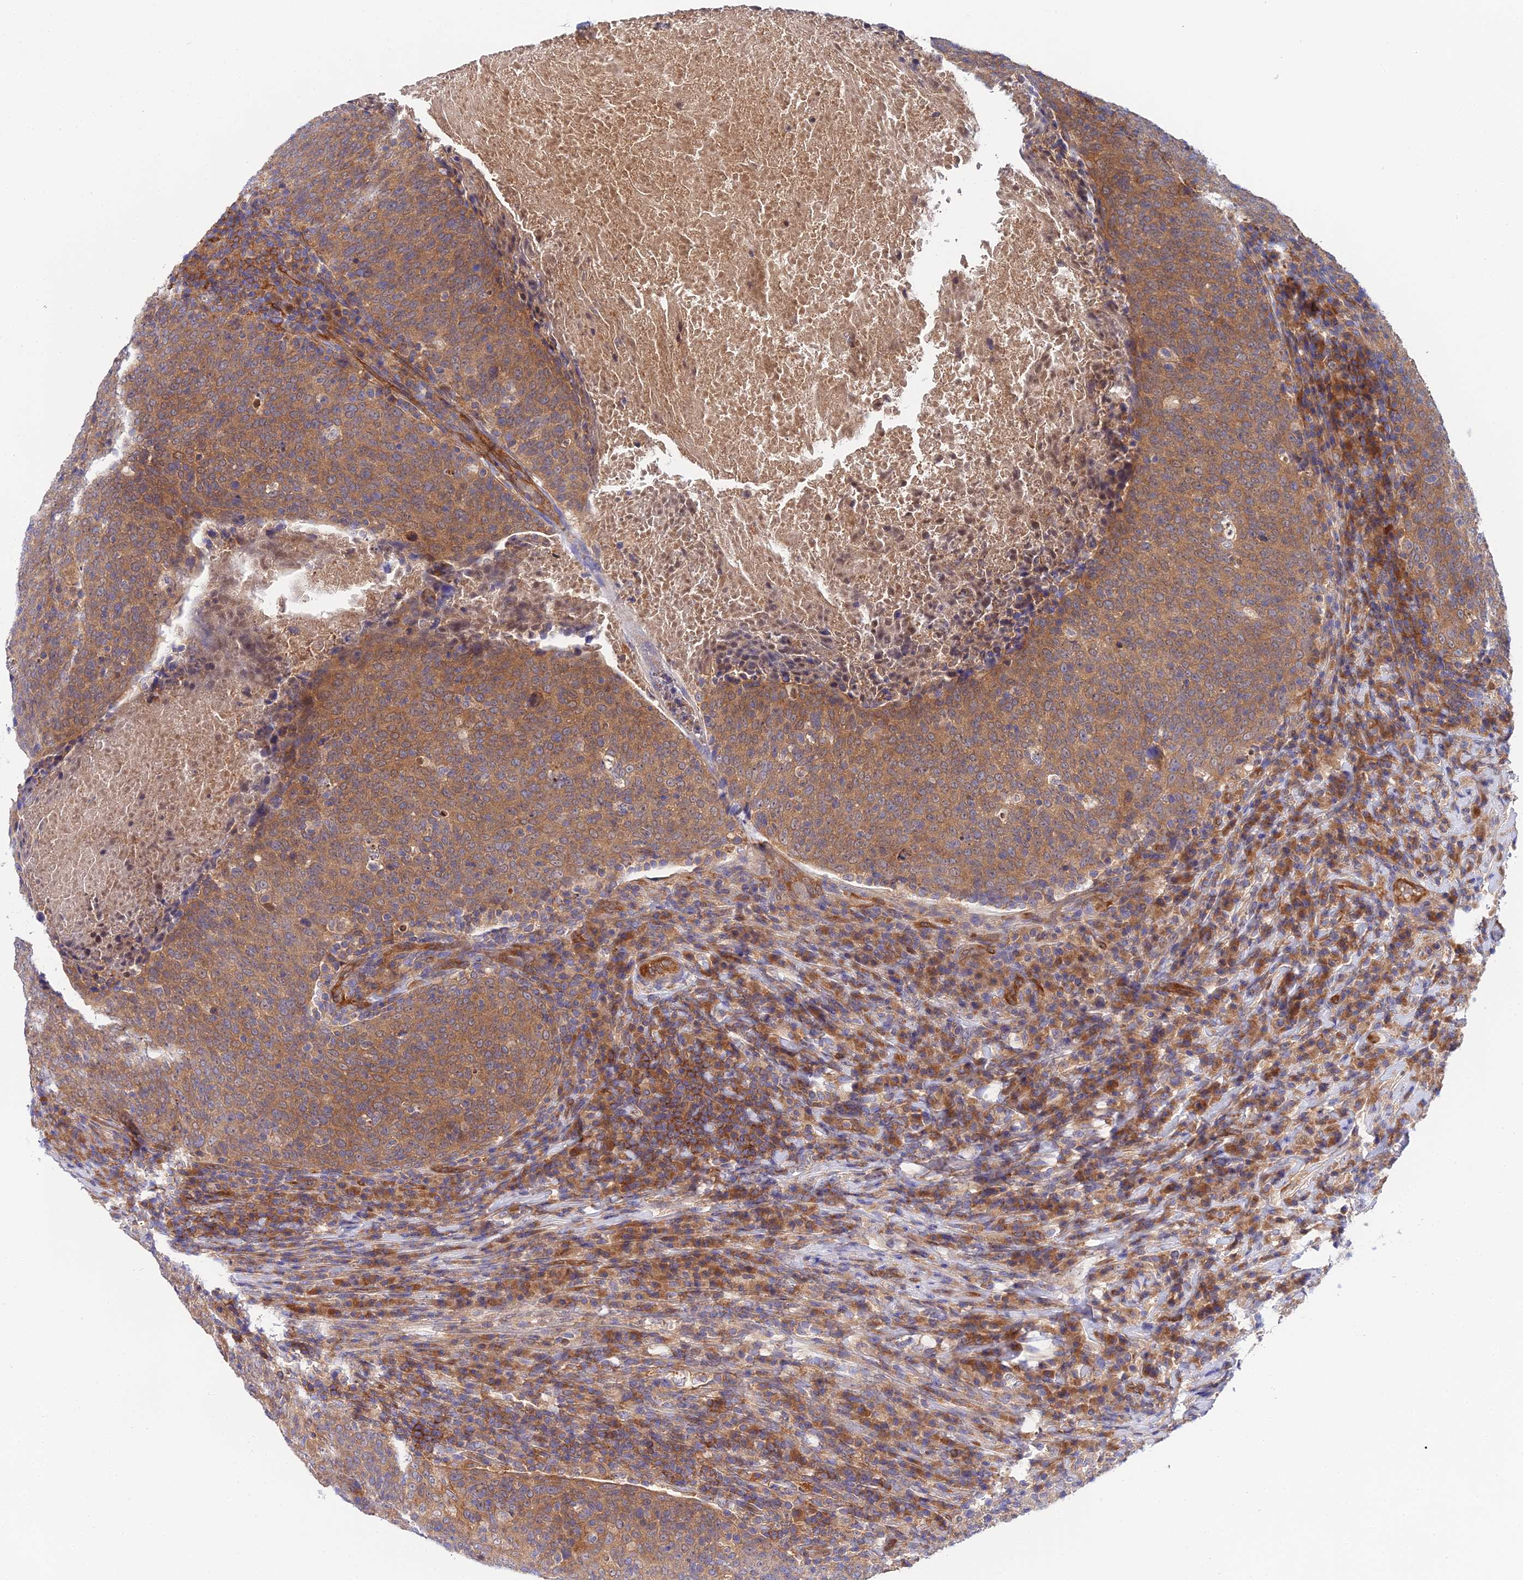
{"staining": {"intensity": "moderate", "quantity": ">75%", "location": "cytoplasmic/membranous"}, "tissue": "head and neck cancer", "cell_type": "Tumor cells", "image_type": "cancer", "snomed": [{"axis": "morphology", "description": "Squamous cell carcinoma, NOS"}, {"axis": "morphology", "description": "Squamous cell carcinoma, metastatic, NOS"}, {"axis": "topography", "description": "Lymph node"}, {"axis": "topography", "description": "Head-Neck"}], "caption": "The immunohistochemical stain shows moderate cytoplasmic/membranous expression in tumor cells of head and neck cancer tissue.", "gene": "PPP2R2C", "patient": {"sex": "male", "age": 62}}